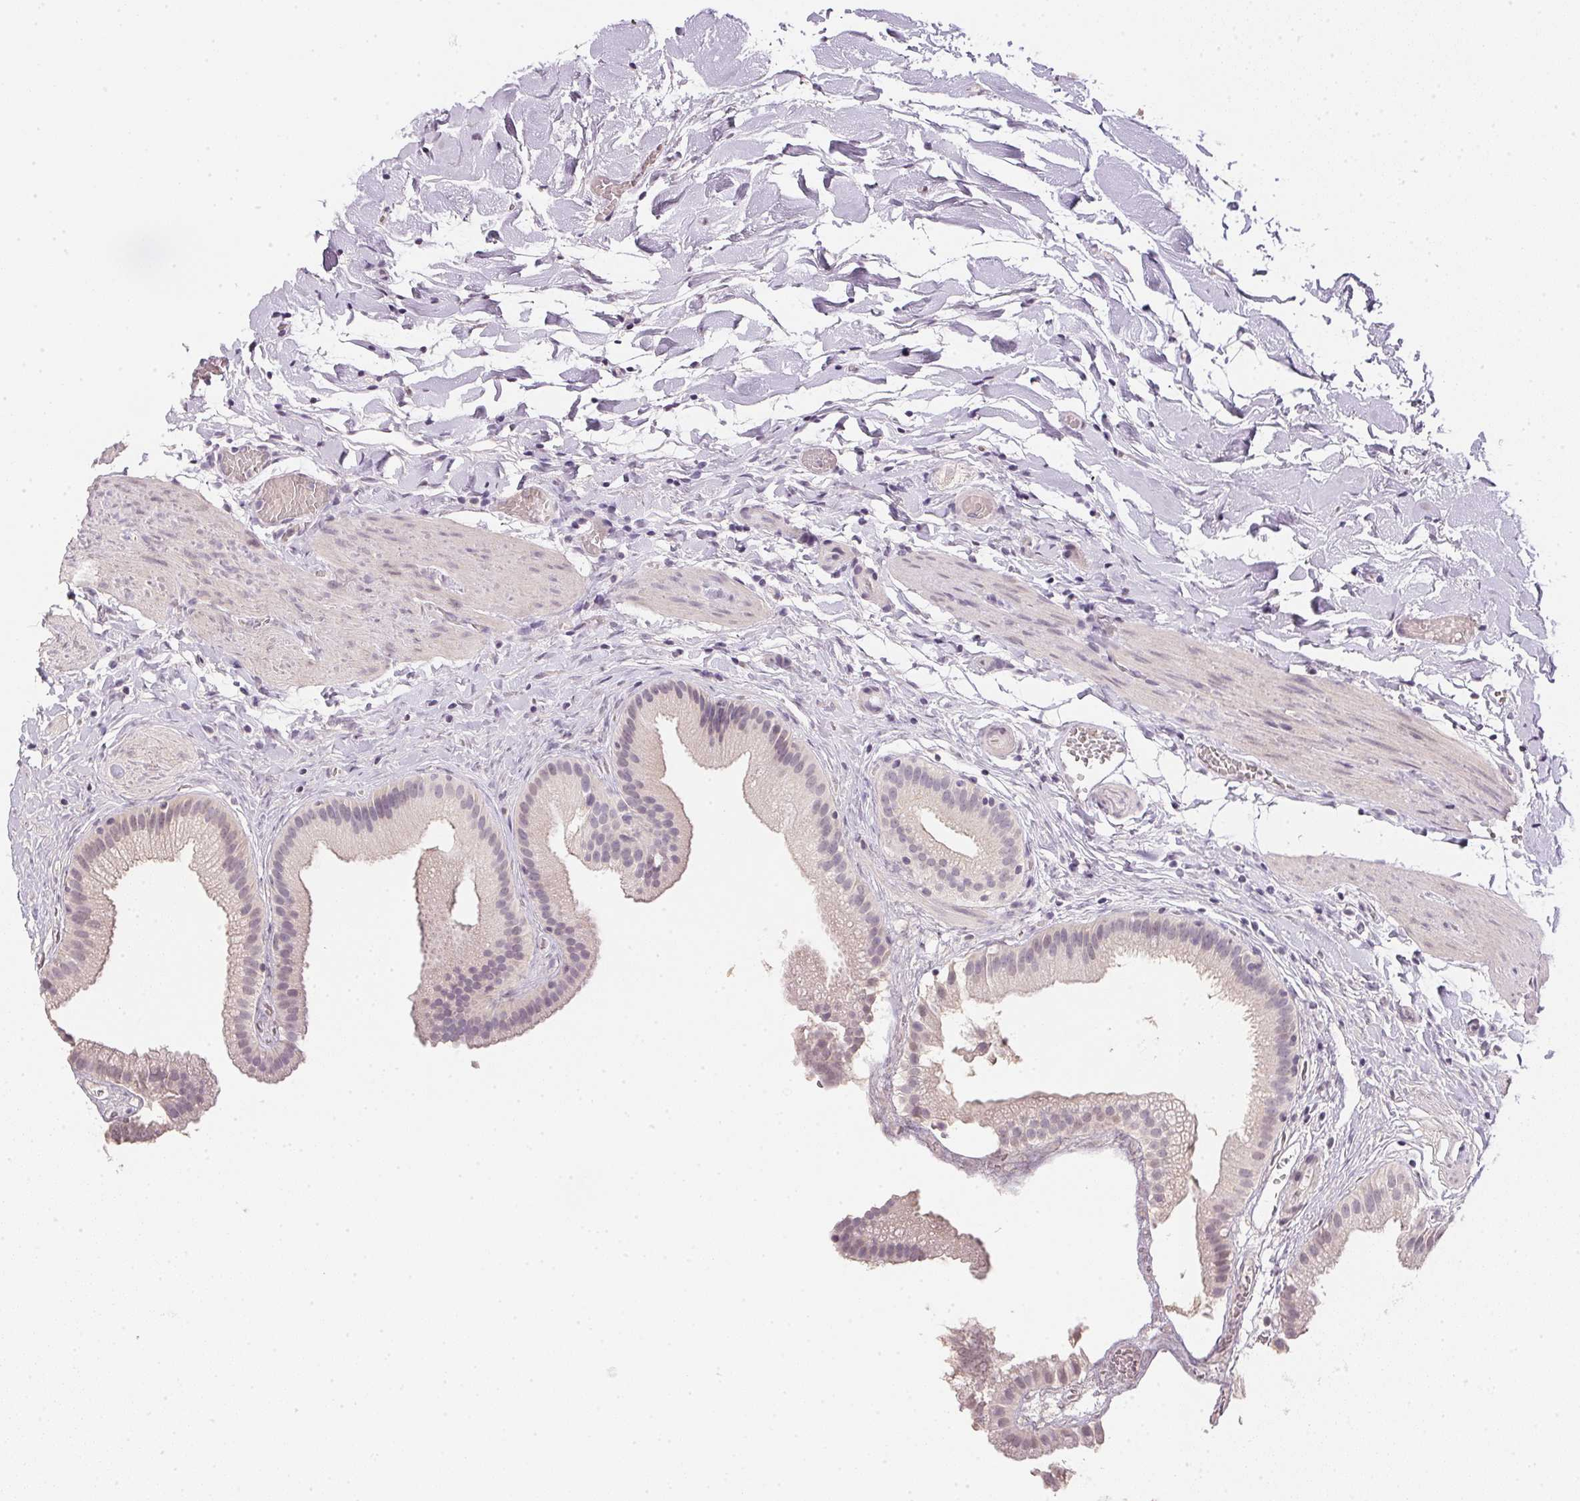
{"staining": {"intensity": "negative", "quantity": "none", "location": "none"}, "tissue": "gallbladder", "cell_type": "Glandular cells", "image_type": "normal", "snomed": [{"axis": "morphology", "description": "Normal tissue, NOS"}, {"axis": "topography", "description": "Gallbladder"}], "caption": "The photomicrograph exhibits no staining of glandular cells in benign gallbladder. (DAB immunohistochemistry (IHC) visualized using brightfield microscopy, high magnification).", "gene": "POLR3G", "patient": {"sex": "female", "age": 63}}